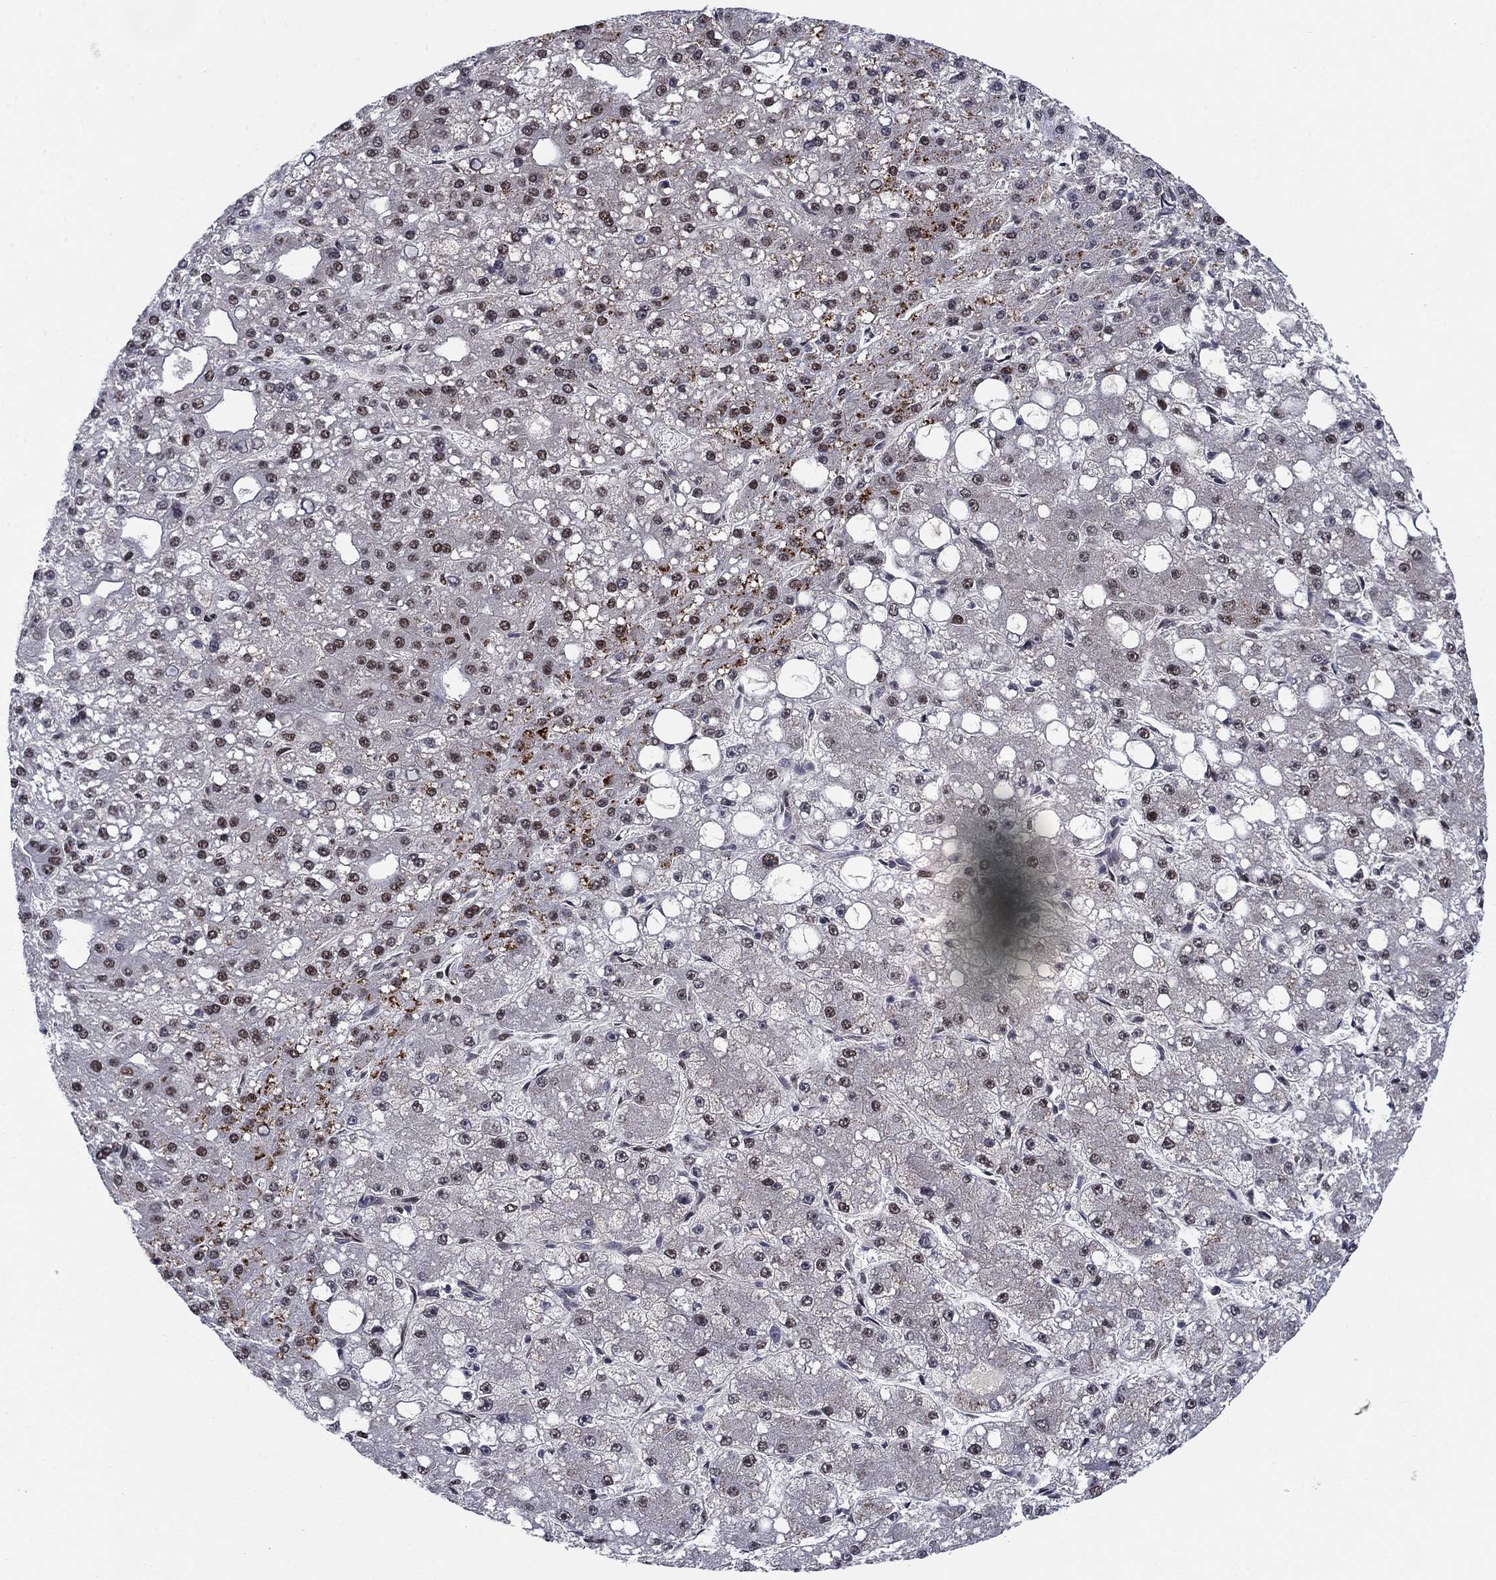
{"staining": {"intensity": "strong", "quantity": "<25%", "location": "nuclear"}, "tissue": "liver cancer", "cell_type": "Tumor cells", "image_type": "cancer", "snomed": [{"axis": "morphology", "description": "Carcinoma, Hepatocellular, NOS"}, {"axis": "topography", "description": "Liver"}], "caption": "The photomicrograph exhibits a brown stain indicating the presence of a protein in the nuclear of tumor cells in hepatocellular carcinoma (liver). The staining was performed using DAB (3,3'-diaminobenzidine) to visualize the protein expression in brown, while the nuclei were stained in blue with hematoxylin (Magnification: 20x).", "gene": "RPRD1B", "patient": {"sex": "male", "age": 67}}